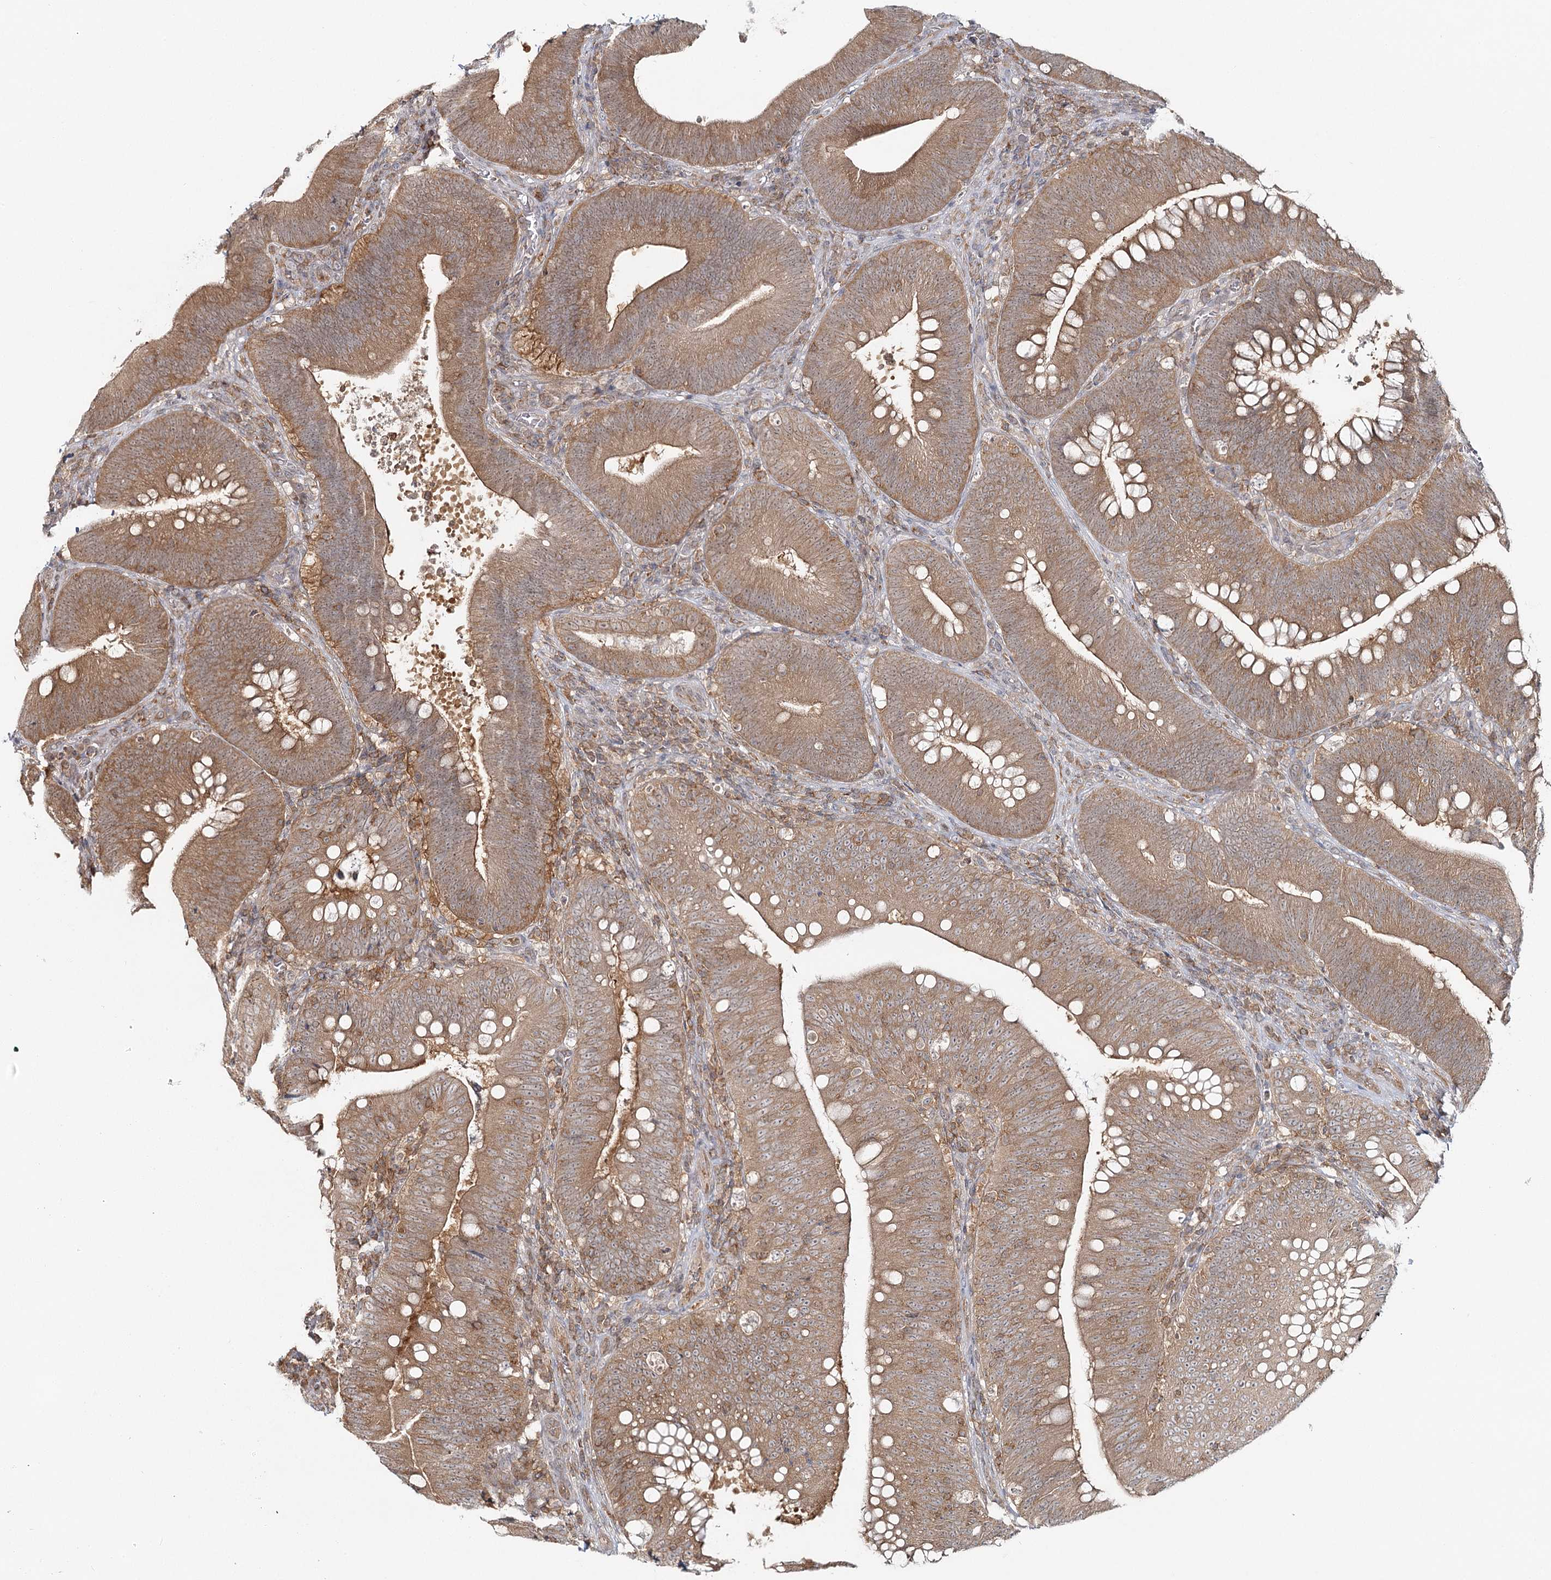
{"staining": {"intensity": "moderate", "quantity": ">75%", "location": "cytoplasmic/membranous"}, "tissue": "colorectal cancer", "cell_type": "Tumor cells", "image_type": "cancer", "snomed": [{"axis": "morphology", "description": "Normal tissue, NOS"}, {"axis": "topography", "description": "Colon"}], "caption": "Immunohistochemistry (IHC) (DAB (3,3'-diaminobenzidine)) staining of human colorectal cancer displays moderate cytoplasmic/membranous protein staining in about >75% of tumor cells. (Stains: DAB (3,3'-diaminobenzidine) in brown, nuclei in blue, Microscopy: brightfield microscopy at high magnification).", "gene": "FAM120B", "patient": {"sex": "female", "age": 82}}